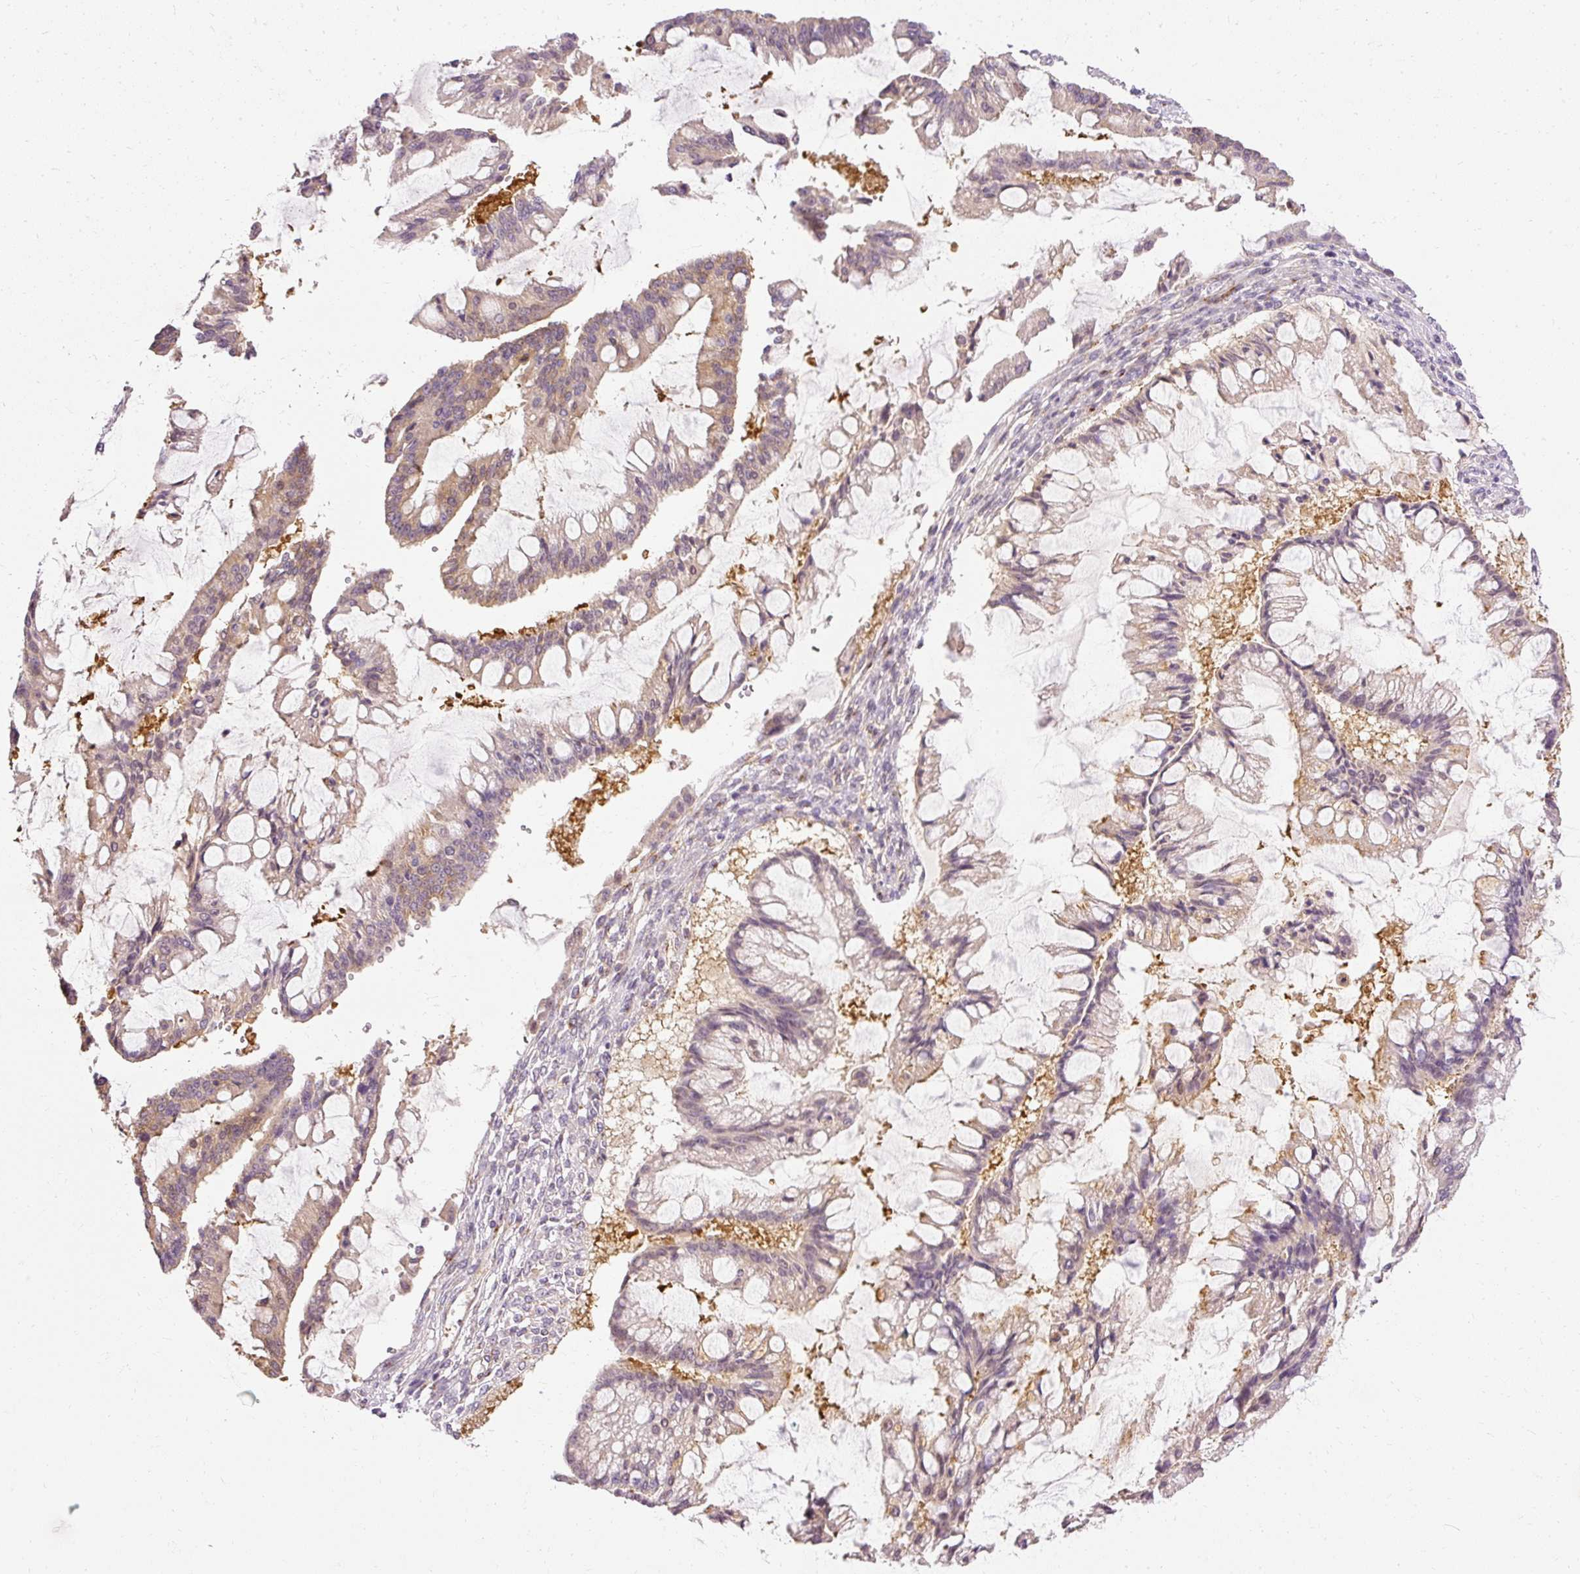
{"staining": {"intensity": "moderate", "quantity": "<25%", "location": "cytoplasmic/membranous"}, "tissue": "ovarian cancer", "cell_type": "Tumor cells", "image_type": "cancer", "snomed": [{"axis": "morphology", "description": "Cystadenocarcinoma, mucinous, NOS"}, {"axis": "topography", "description": "Ovary"}], "caption": "IHC photomicrograph of neoplastic tissue: human ovarian cancer stained using IHC displays low levels of moderate protein expression localized specifically in the cytoplasmic/membranous of tumor cells, appearing as a cytoplasmic/membranous brown color.", "gene": "ARMH3", "patient": {"sex": "female", "age": 73}}